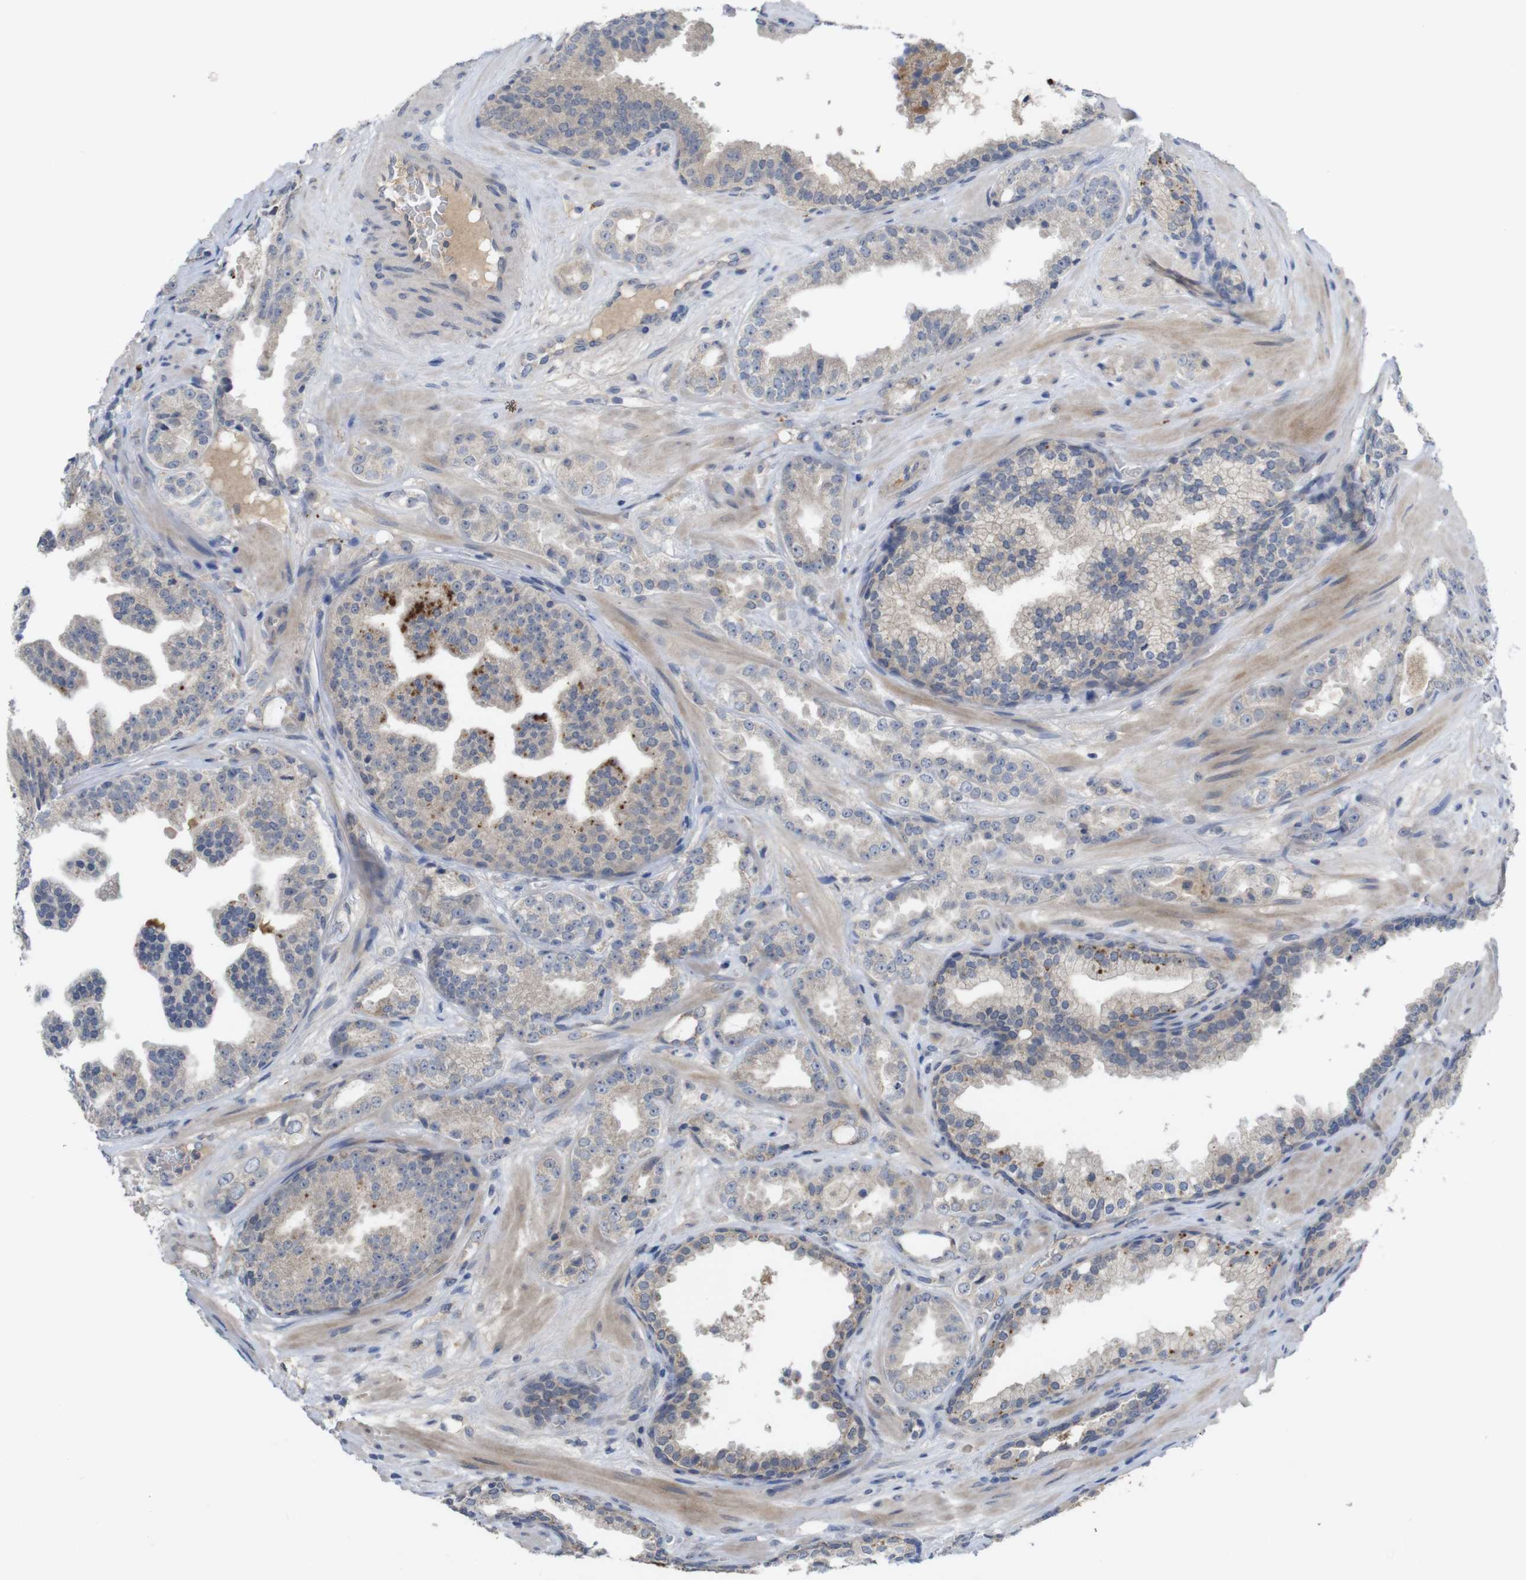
{"staining": {"intensity": "negative", "quantity": "none", "location": "none"}, "tissue": "prostate cancer", "cell_type": "Tumor cells", "image_type": "cancer", "snomed": [{"axis": "morphology", "description": "Adenocarcinoma, High grade"}, {"axis": "topography", "description": "Prostate"}], "caption": "DAB immunohistochemical staining of human high-grade adenocarcinoma (prostate) reveals no significant positivity in tumor cells. (Stains: DAB (3,3'-diaminobenzidine) immunohistochemistry (IHC) with hematoxylin counter stain, Microscopy: brightfield microscopy at high magnification).", "gene": "BCAR3", "patient": {"sex": "male", "age": 65}}